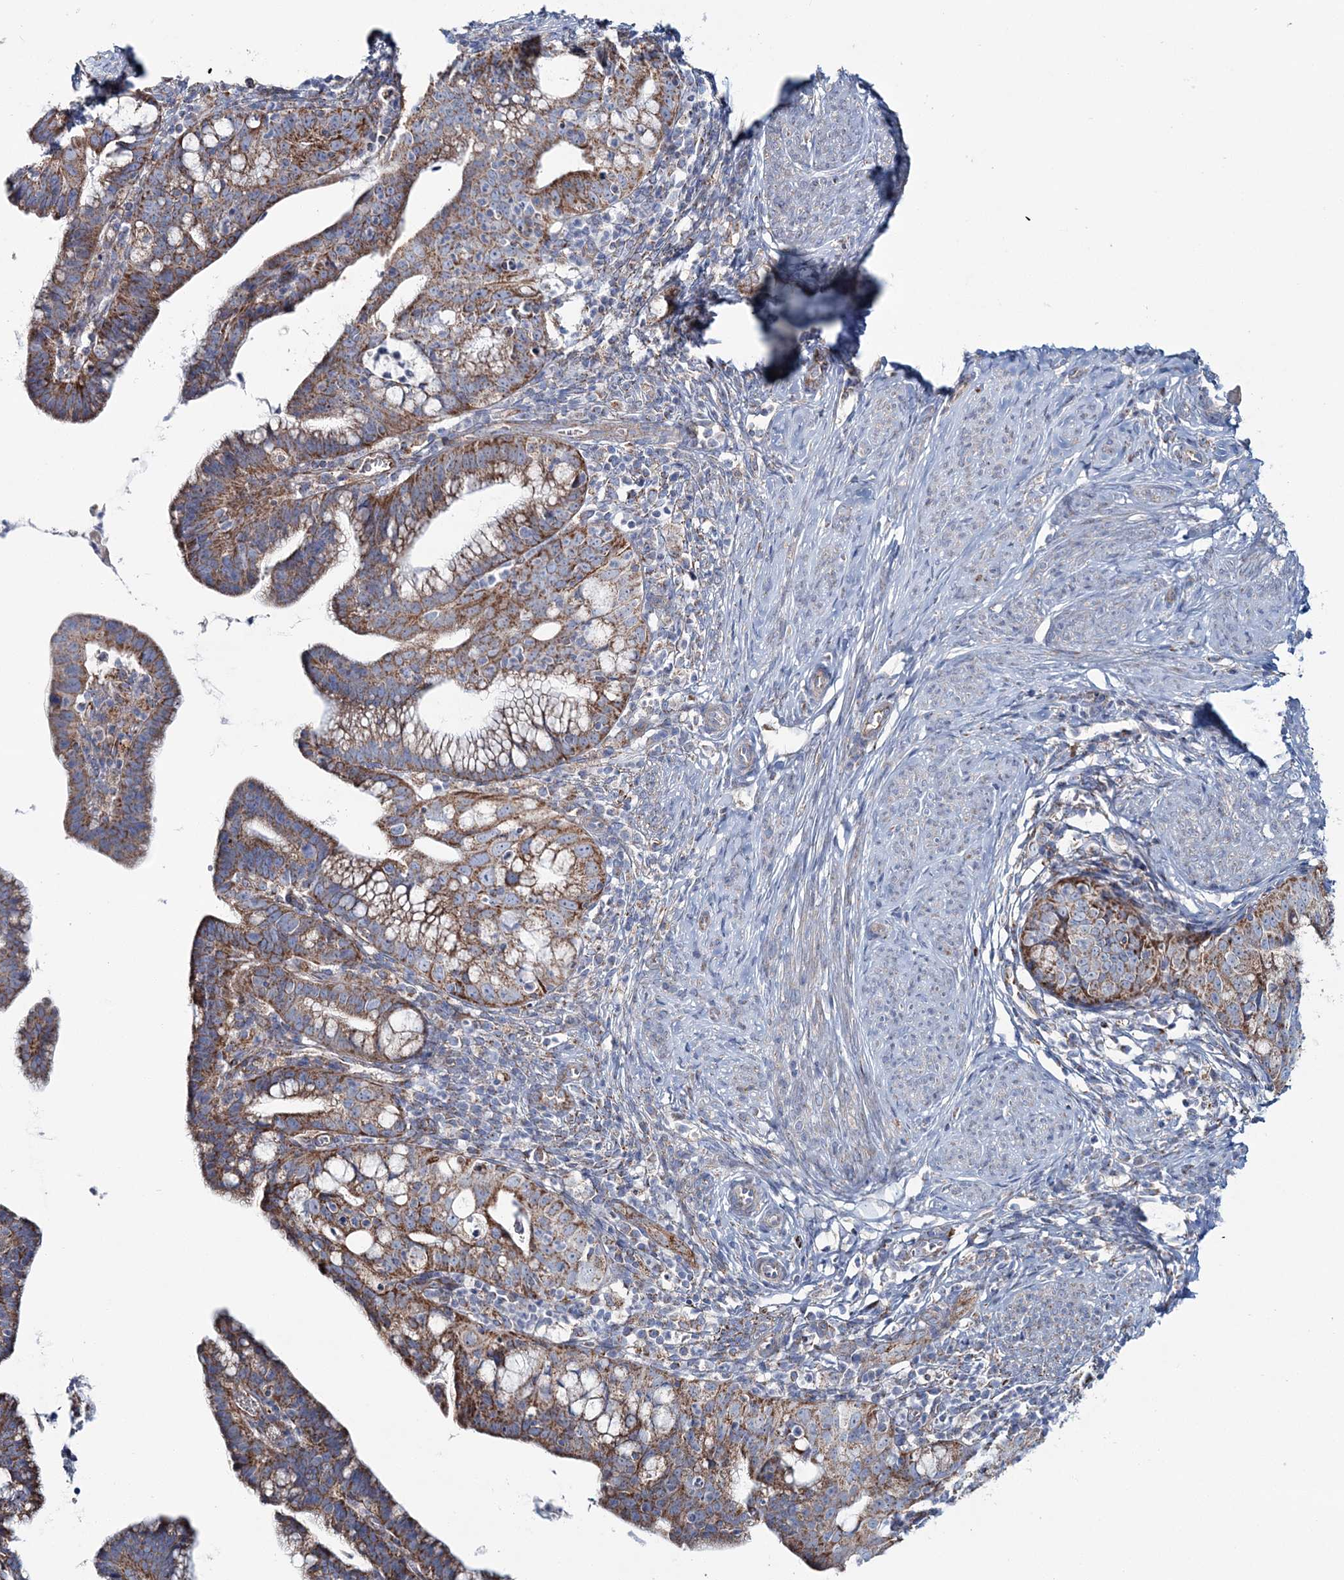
{"staining": {"intensity": "moderate", "quantity": ">75%", "location": "cytoplasmic/membranous"}, "tissue": "cervical cancer", "cell_type": "Tumor cells", "image_type": "cancer", "snomed": [{"axis": "morphology", "description": "Adenocarcinoma, NOS"}, {"axis": "topography", "description": "Cervix"}], "caption": "Cervical cancer (adenocarcinoma) stained for a protein displays moderate cytoplasmic/membranous positivity in tumor cells.", "gene": "ARHGAP6", "patient": {"sex": "female", "age": 36}}